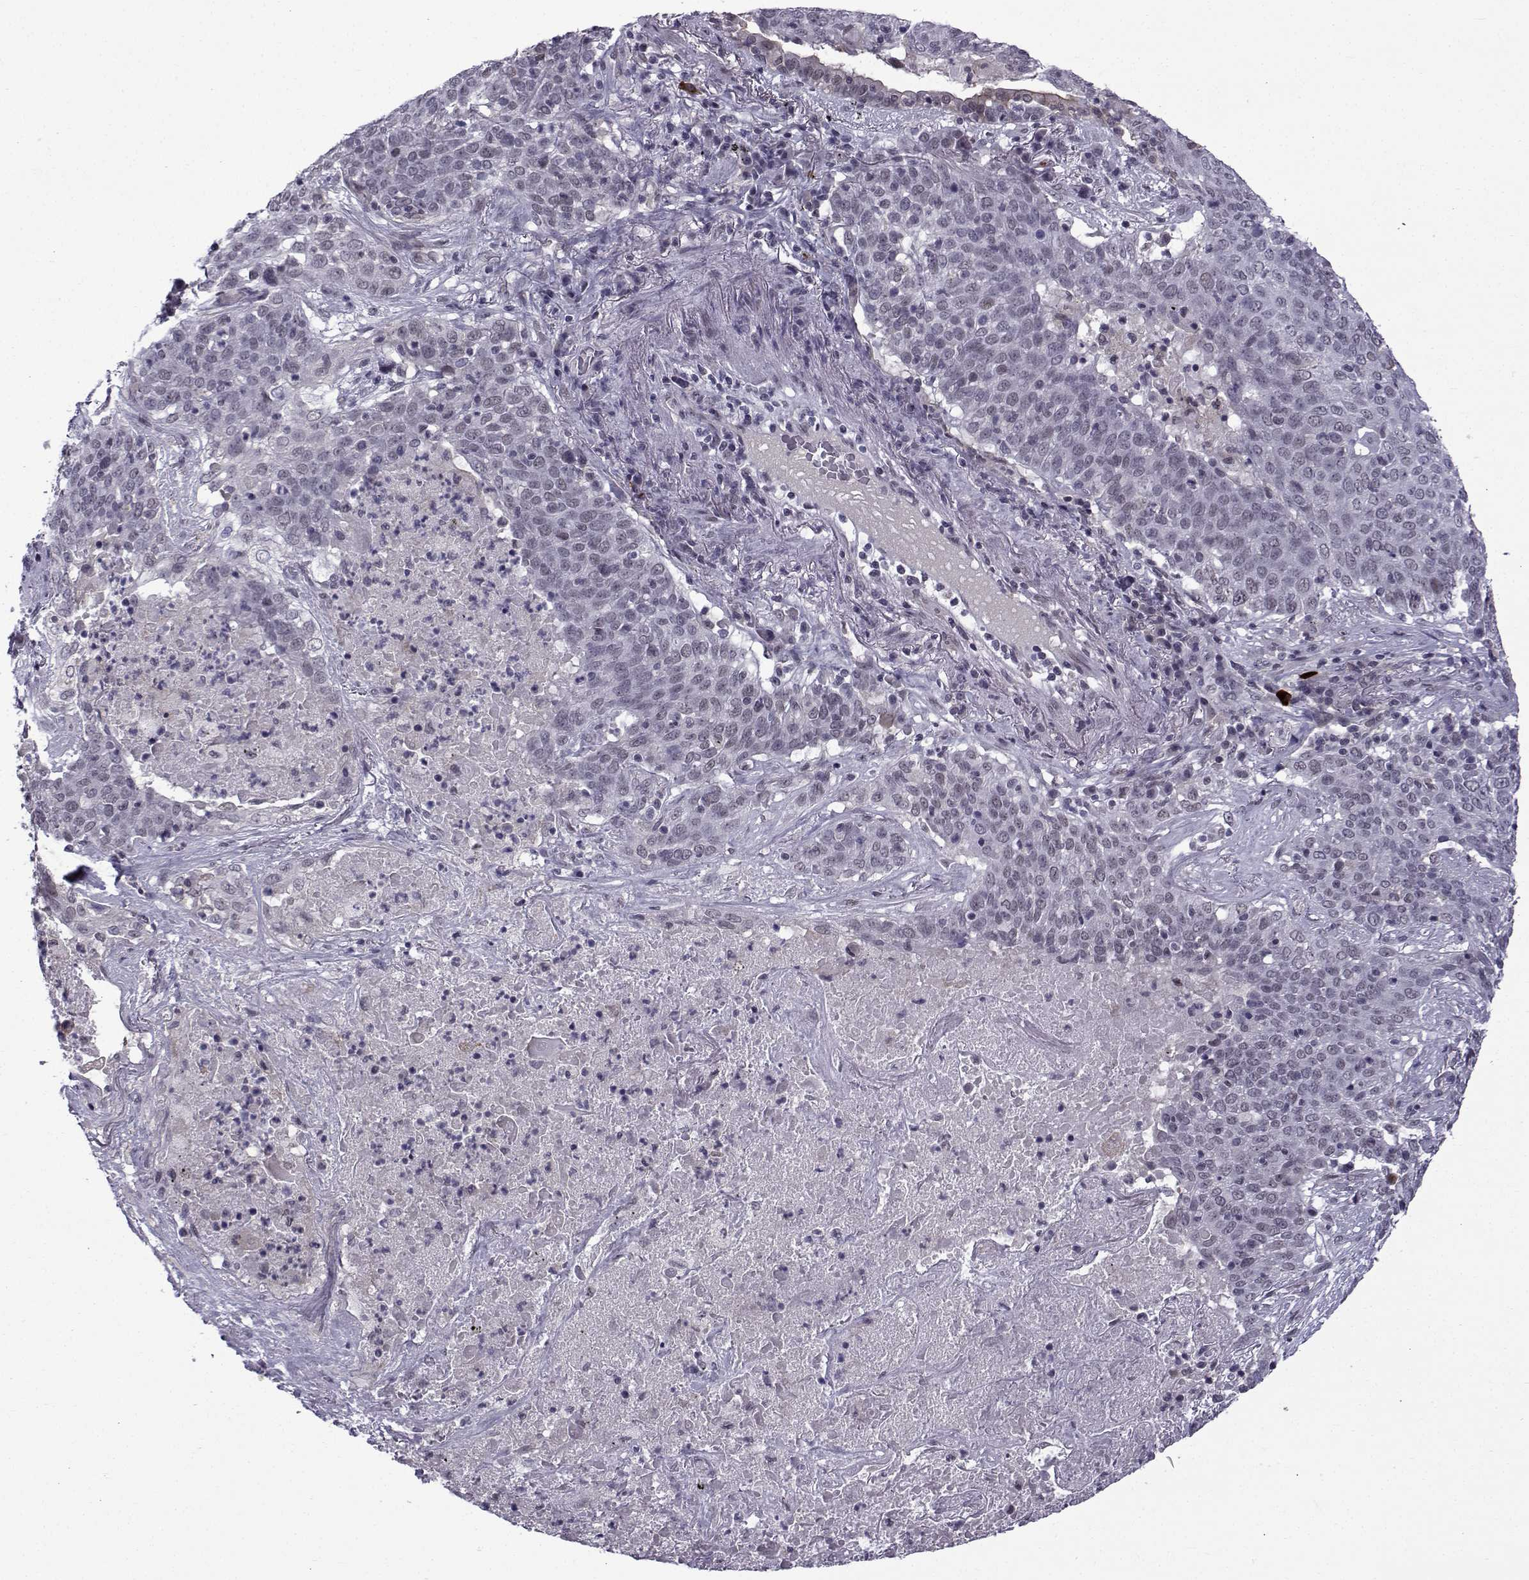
{"staining": {"intensity": "weak", "quantity": "<25%", "location": "nuclear"}, "tissue": "lung cancer", "cell_type": "Tumor cells", "image_type": "cancer", "snomed": [{"axis": "morphology", "description": "Squamous cell carcinoma, NOS"}, {"axis": "topography", "description": "Lung"}], "caption": "Squamous cell carcinoma (lung) was stained to show a protein in brown. There is no significant expression in tumor cells.", "gene": "RBM24", "patient": {"sex": "male", "age": 82}}